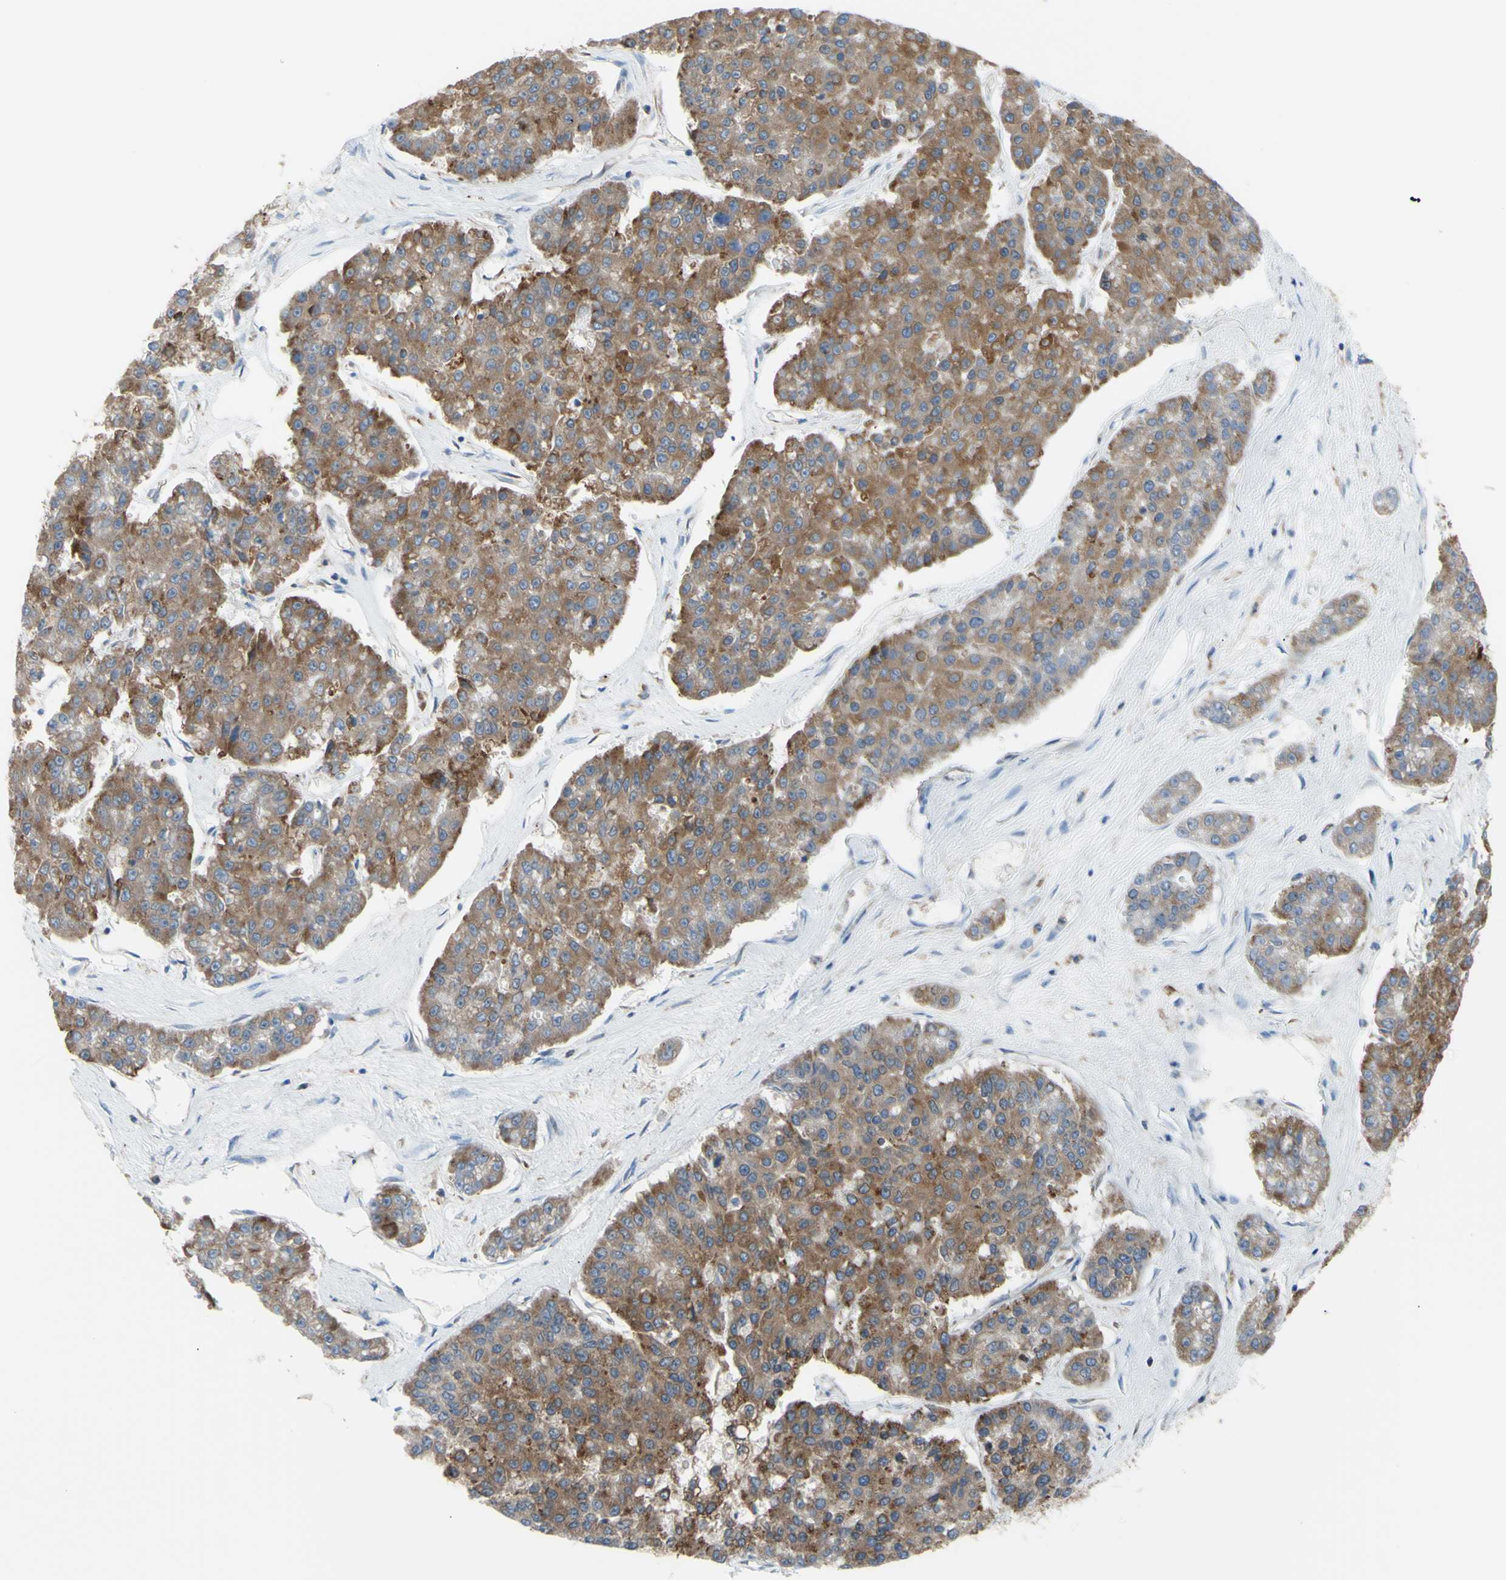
{"staining": {"intensity": "moderate", "quantity": ">75%", "location": "cytoplasmic/membranous"}, "tissue": "pancreatic cancer", "cell_type": "Tumor cells", "image_type": "cancer", "snomed": [{"axis": "morphology", "description": "Adenocarcinoma, NOS"}, {"axis": "topography", "description": "Pancreas"}], "caption": "Pancreatic cancer (adenocarcinoma) stained with immunohistochemistry exhibits moderate cytoplasmic/membranous staining in approximately >75% of tumor cells.", "gene": "MGST2", "patient": {"sex": "male", "age": 50}}